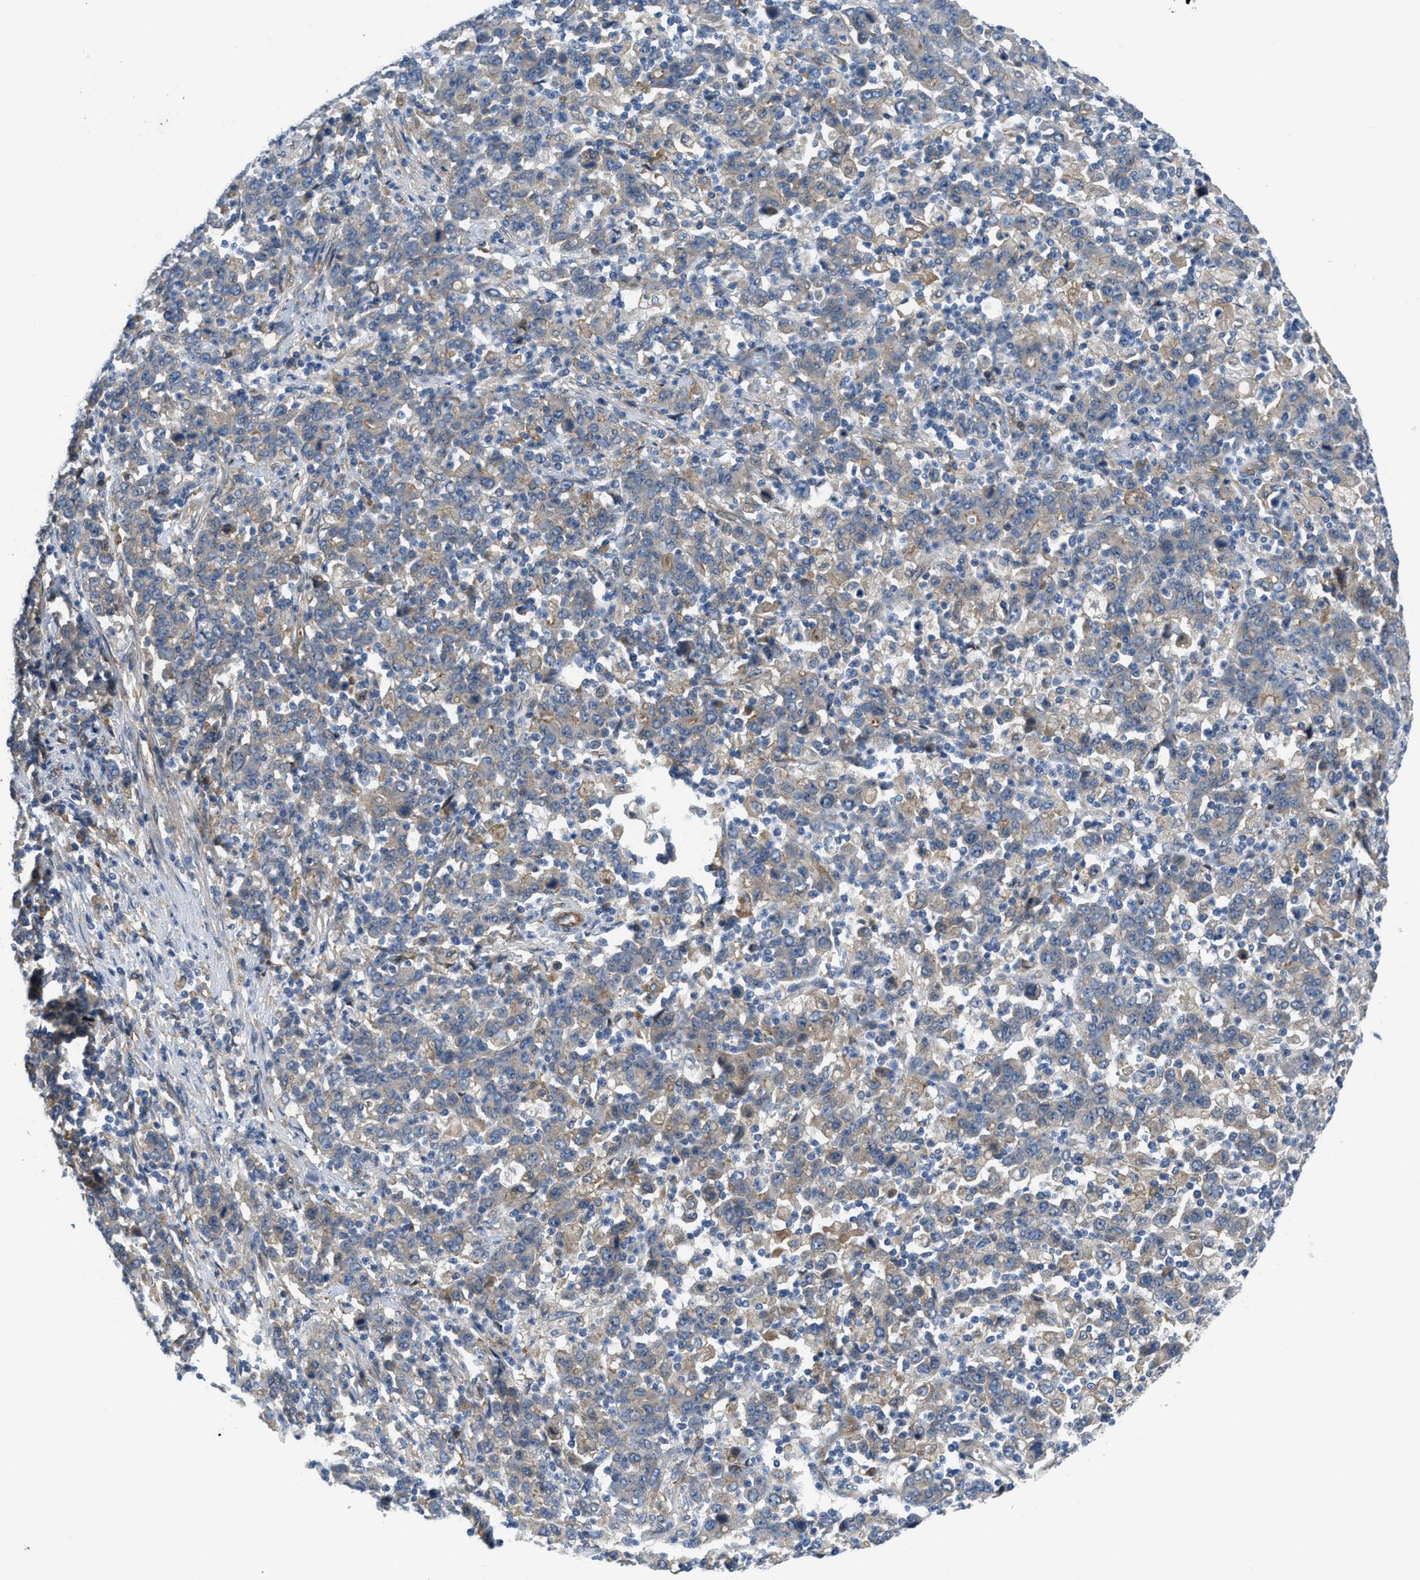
{"staining": {"intensity": "weak", "quantity": "25%-75%", "location": "cytoplasmic/membranous"}, "tissue": "stomach cancer", "cell_type": "Tumor cells", "image_type": "cancer", "snomed": [{"axis": "morphology", "description": "Adenocarcinoma, NOS"}, {"axis": "topography", "description": "Stomach, upper"}], "caption": "Human stomach adenocarcinoma stained with a brown dye reveals weak cytoplasmic/membranous positive staining in about 25%-75% of tumor cells.", "gene": "BAZ2B", "patient": {"sex": "male", "age": 69}}